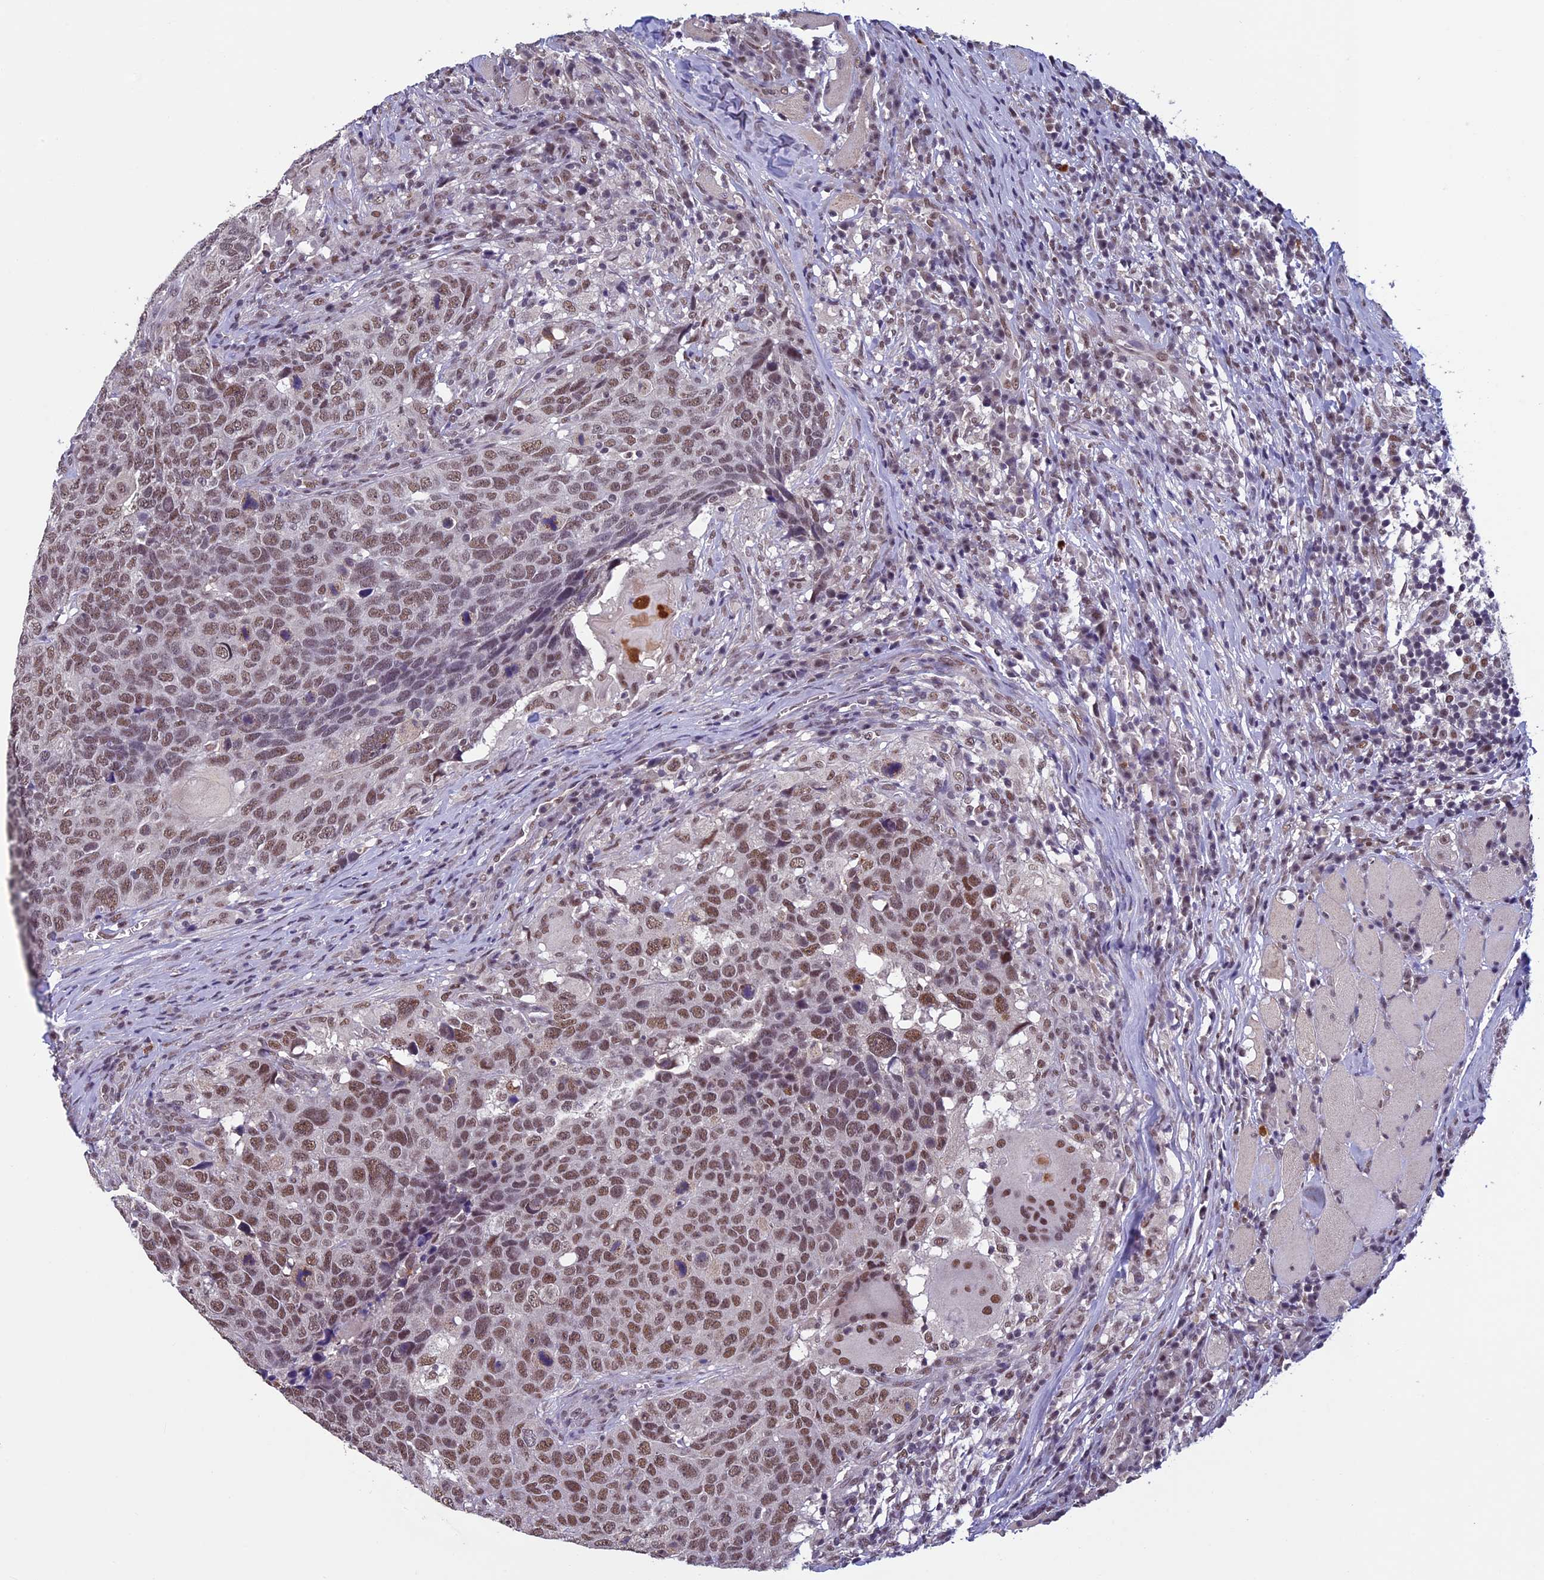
{"staining": {"intensity": "moderate", "quantity": ">75%", "location": "nuclear"}, "tissue": "head and neck cancer", "cell_type": "Tumor cells", "image_type": "cancer", "snomed": [{"axis": "morphology", "description": "Squamous cell carcinoma, NOS"}, {"axis": "topography", "description": "Head-Neck"}], "caption": "Head and neck cancer (squamous cell carcinoma) stained with a brown dye demonstrates moderate nuclear positive positivity in approximately >75% of tumor cells.", "gene": "RNF40", "patient": {"sex": "male", "age": 66}}